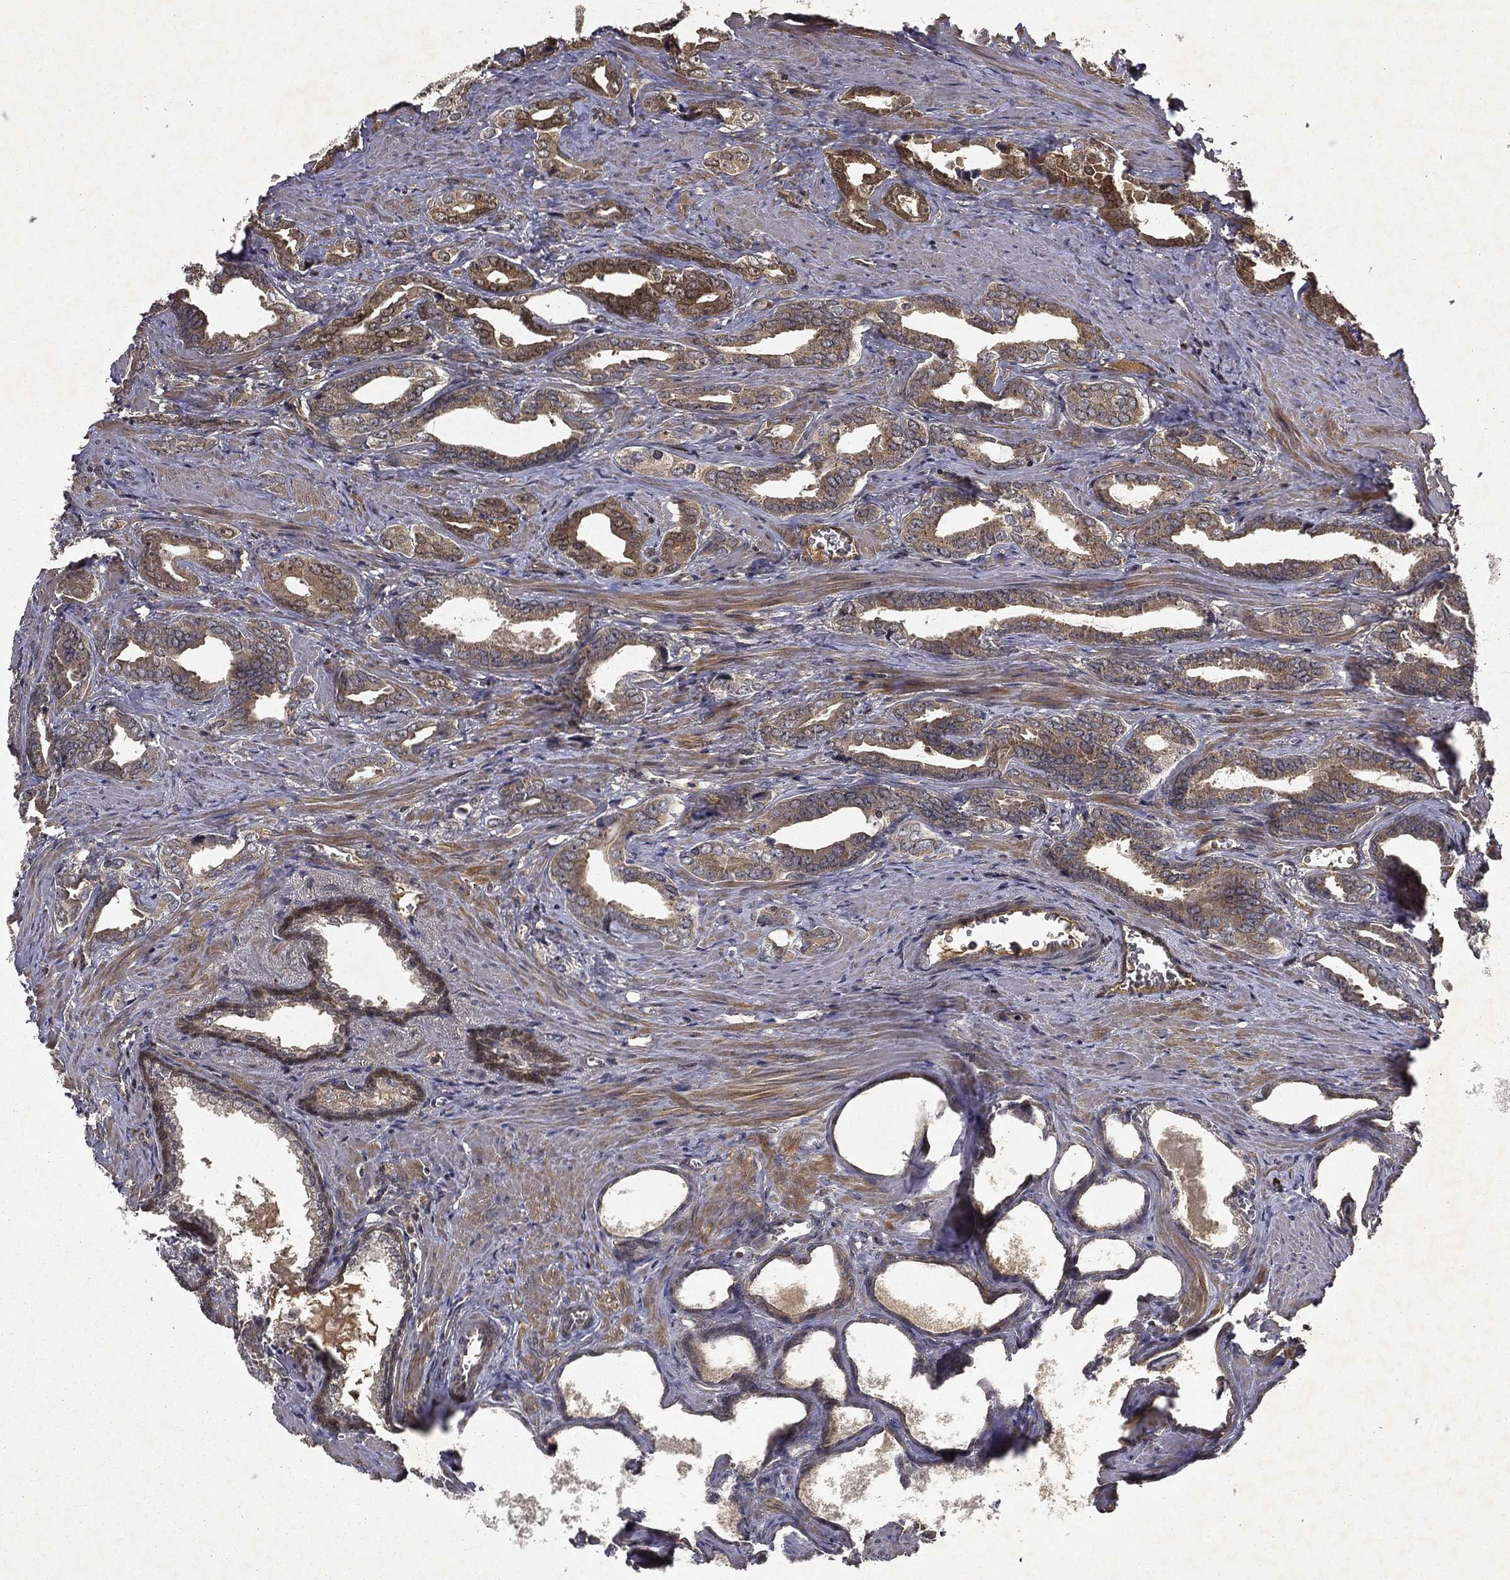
{"staining": {"intensity": "weak", "quantity": "25%-75%", "location": "cytoplasmic/membranous"}, "tissue": "prostate cancer", "cell_type": "Tumor cells", "image_type": "cancer", "snomed": [{"axis": "morphology", "description": "Adenocarcinoma, NOS"}, {"axis": "topography", "description": "Prostate"}], "caption": "DAB immunohistochemical staining of adenocarcinoma (prostate) reveals weak cytoplasmic/membranous protein staining in about 25%-75% of tumor cells.", "gene": "FGD1", "patient": {"sex": "male", "age": 66}}